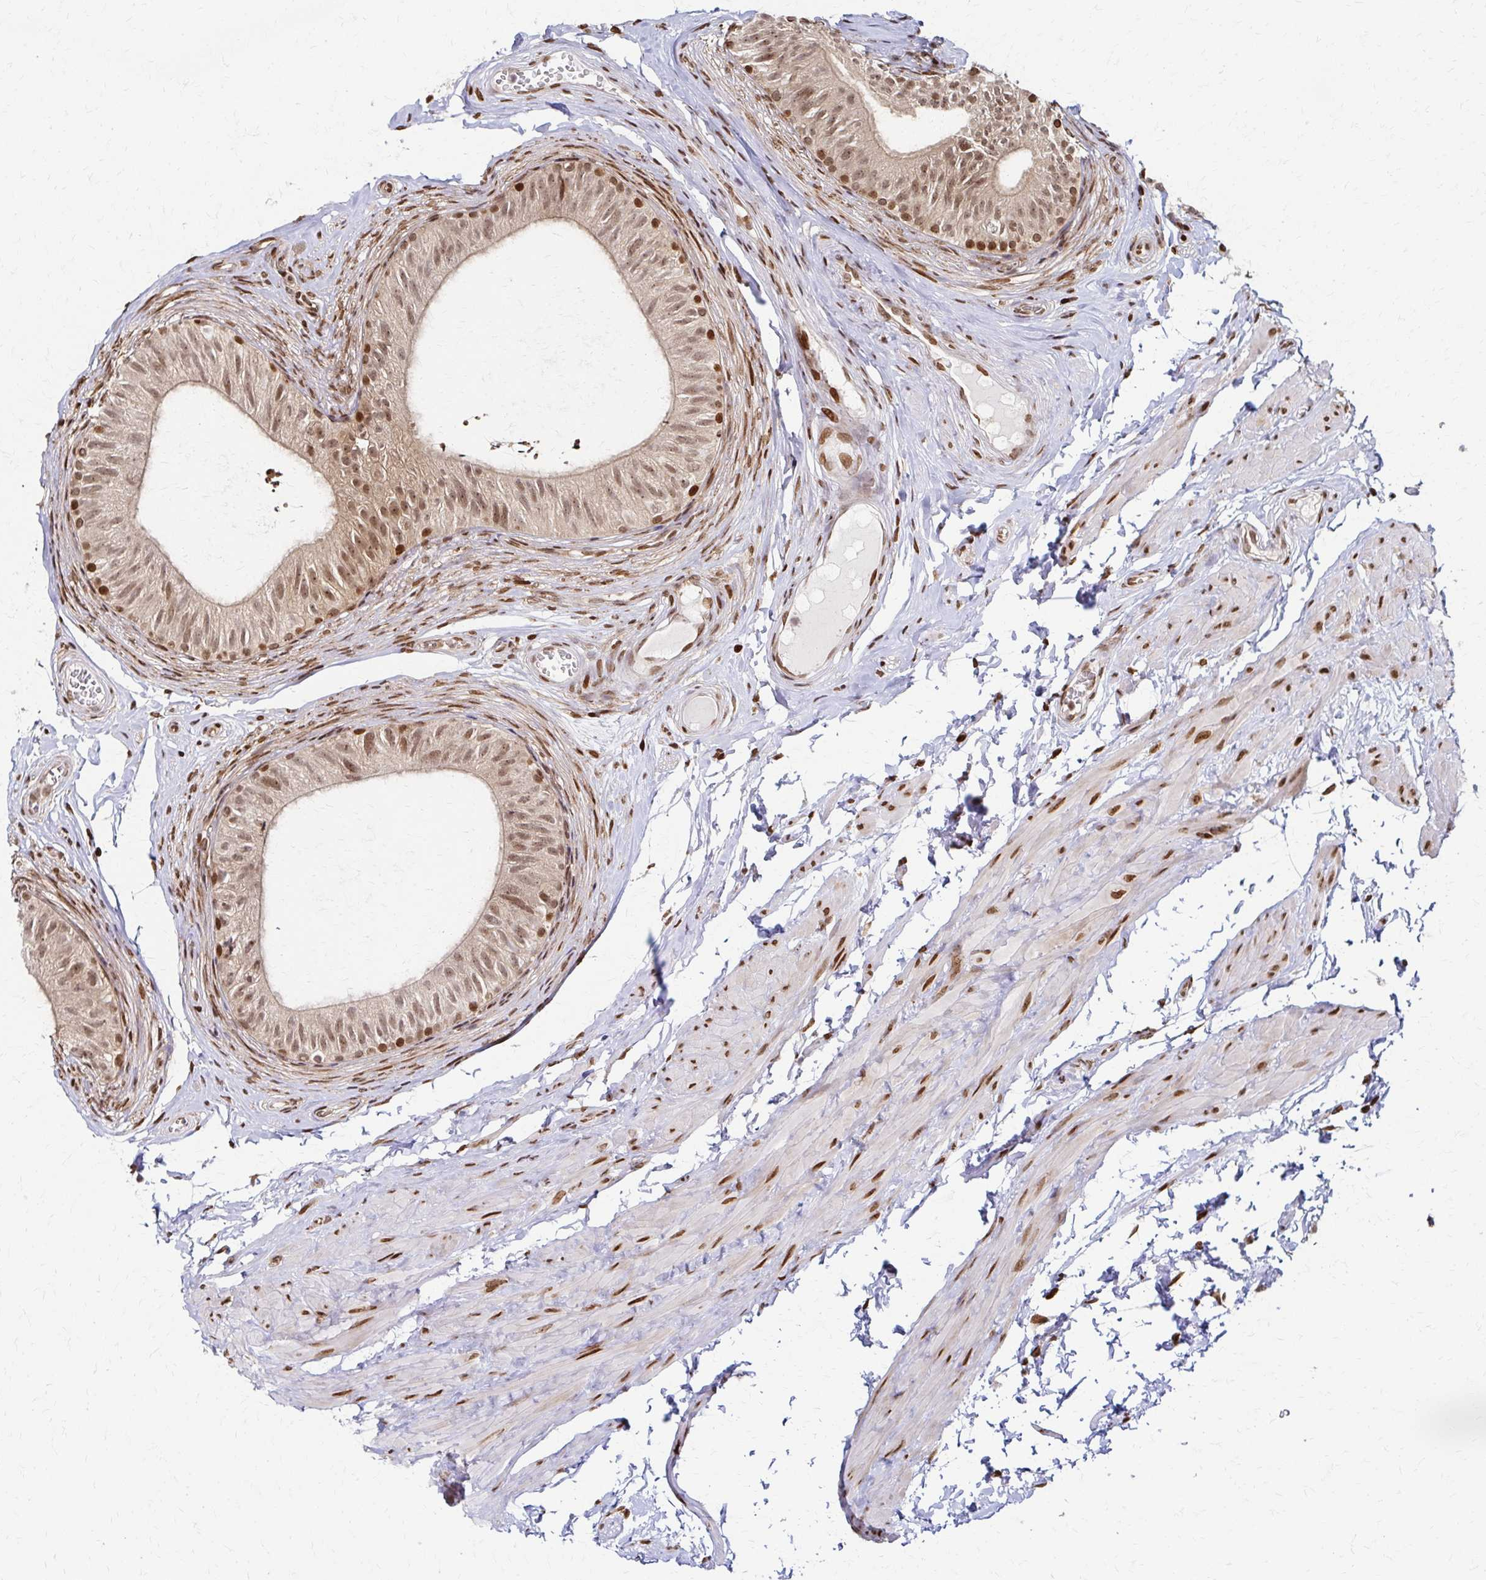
{"staining": {"intensity": "moderate", "quantity": ">75%", "location": "cytoplasmic/membranous,nuclear"}, "tissue": "epididymis", "cell_type": "Glandular cells", "image_type": "normal", "snomed": [{"axis": "morphology", "description": "Normal tissue, NOS"}, {"axis": "topography", "description": "Epididymis, spermatic cord, NOS"}, {"axis": "topography", "description": "Epididymis"}, {"axis": "topography", "description": "Peripheral nerve tissue"}], "caption": "Immunohistochemical staining of normal human epididymis reveals moderate cytoplasmic/membranous,nuclear protein staining in approximately >75% of glandular cells.", "gene": "PSMD7", "patient": {"sex": "male", "age": 29}}